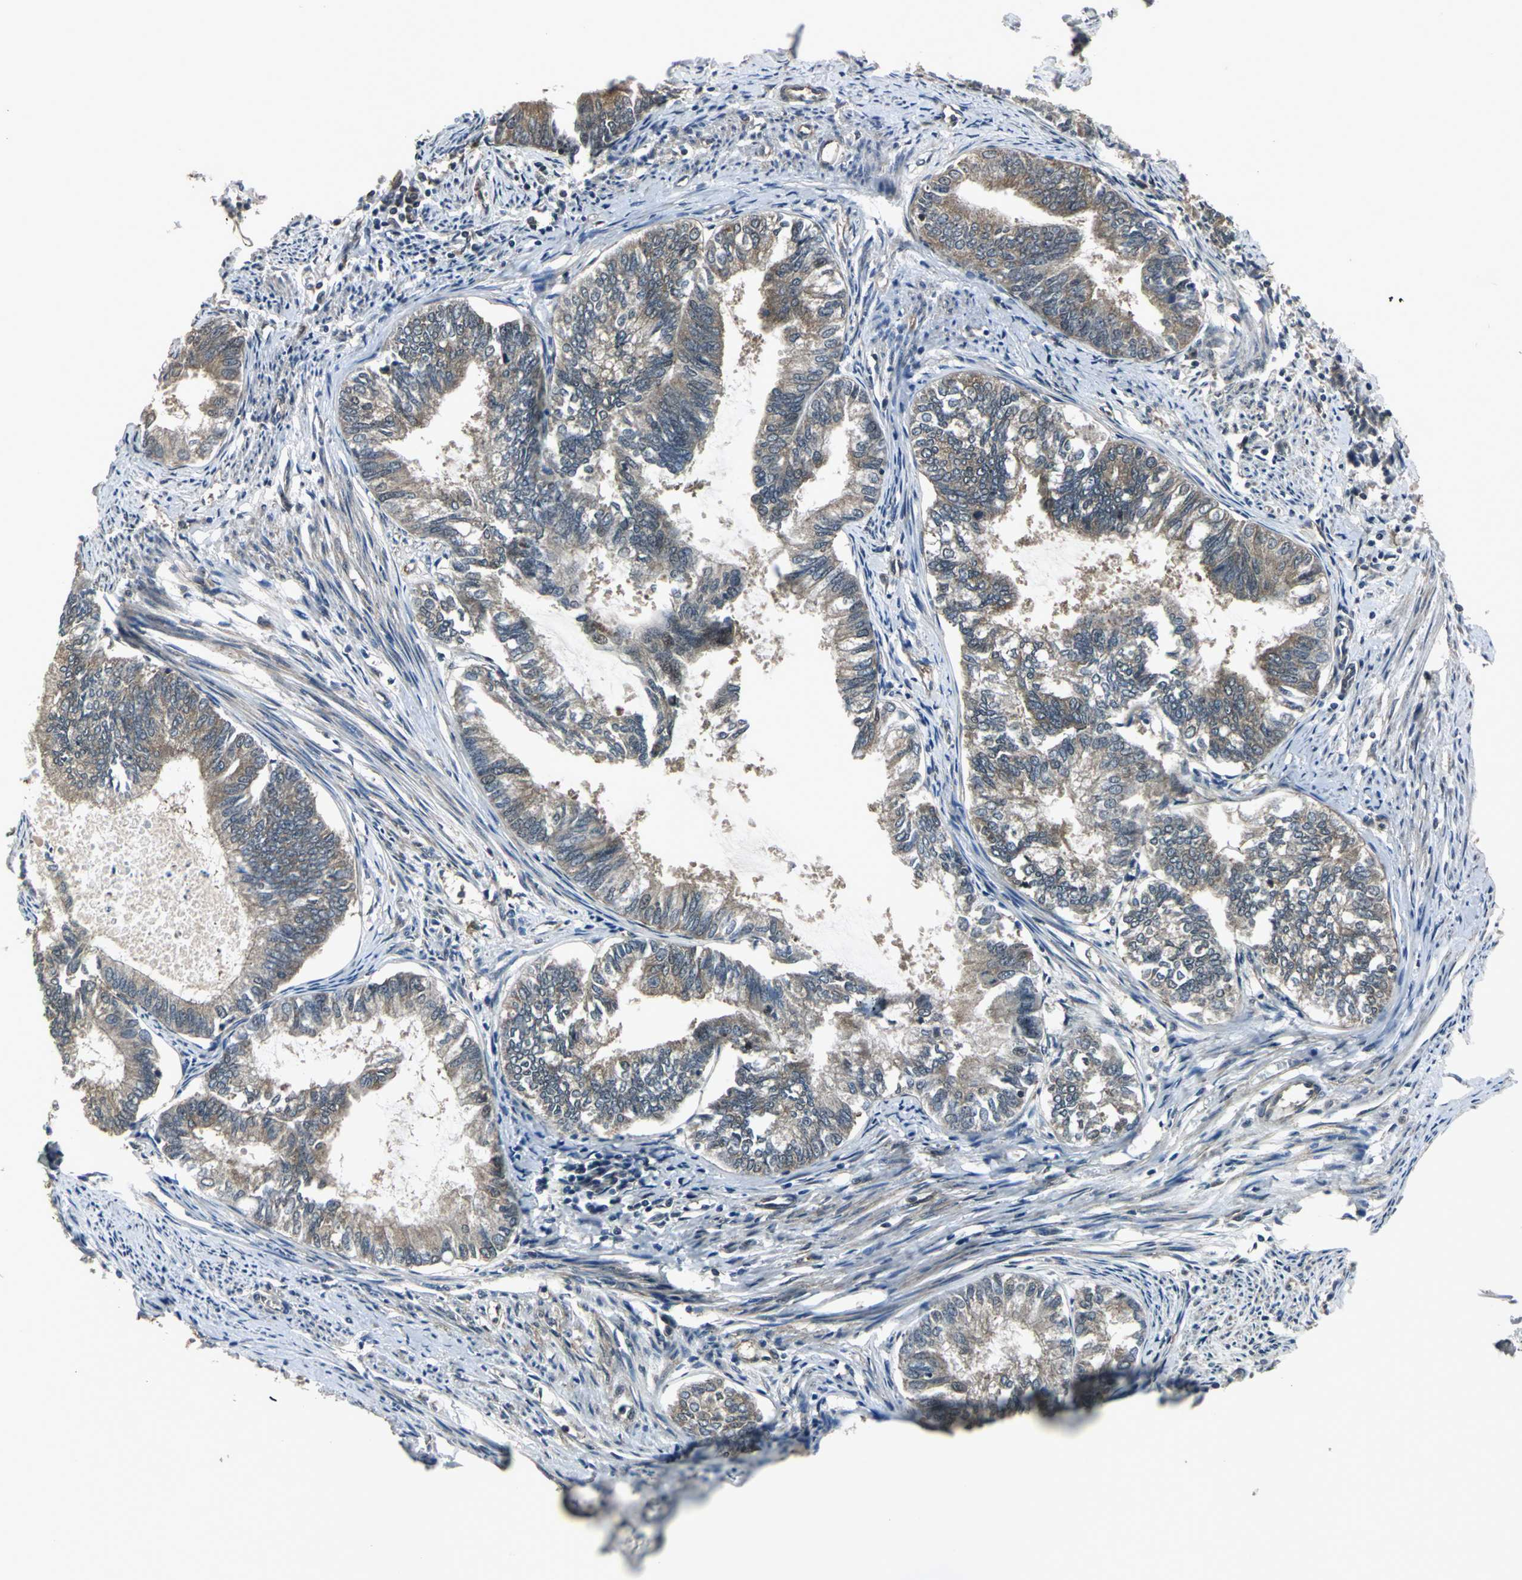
{"staining": {"intensity": "moderate", "quantity": ">75%", "location": "cytoplasmic/membranous"}, "tissue": "endometrial cancer", "cell_type": "Tumor cells", "image_type": "cancer", "snomed": [{"axis": "morphology", "description": "Adenocarcinoma, NOS"}, {"axis": "topography", "description": "Endometrium"}], "caption": "High-magnification brightfield microscopy of endometrial adenocarcinoma stained with DAB (3,3'-diaminobenzidine) (brown) and counterstained with hematoxylin (blue). tumor cells exhibit moderate cytoplasmic/membranous expression is identified in about>75% of cells. The staining was performed using DAB to visualize the protein expression in brown, while the nuclei were stained in blue with hematoxylin (Magnification: 20x).", "gene": "PFDN1", "patient": {"sex": "female", "age": 86}}